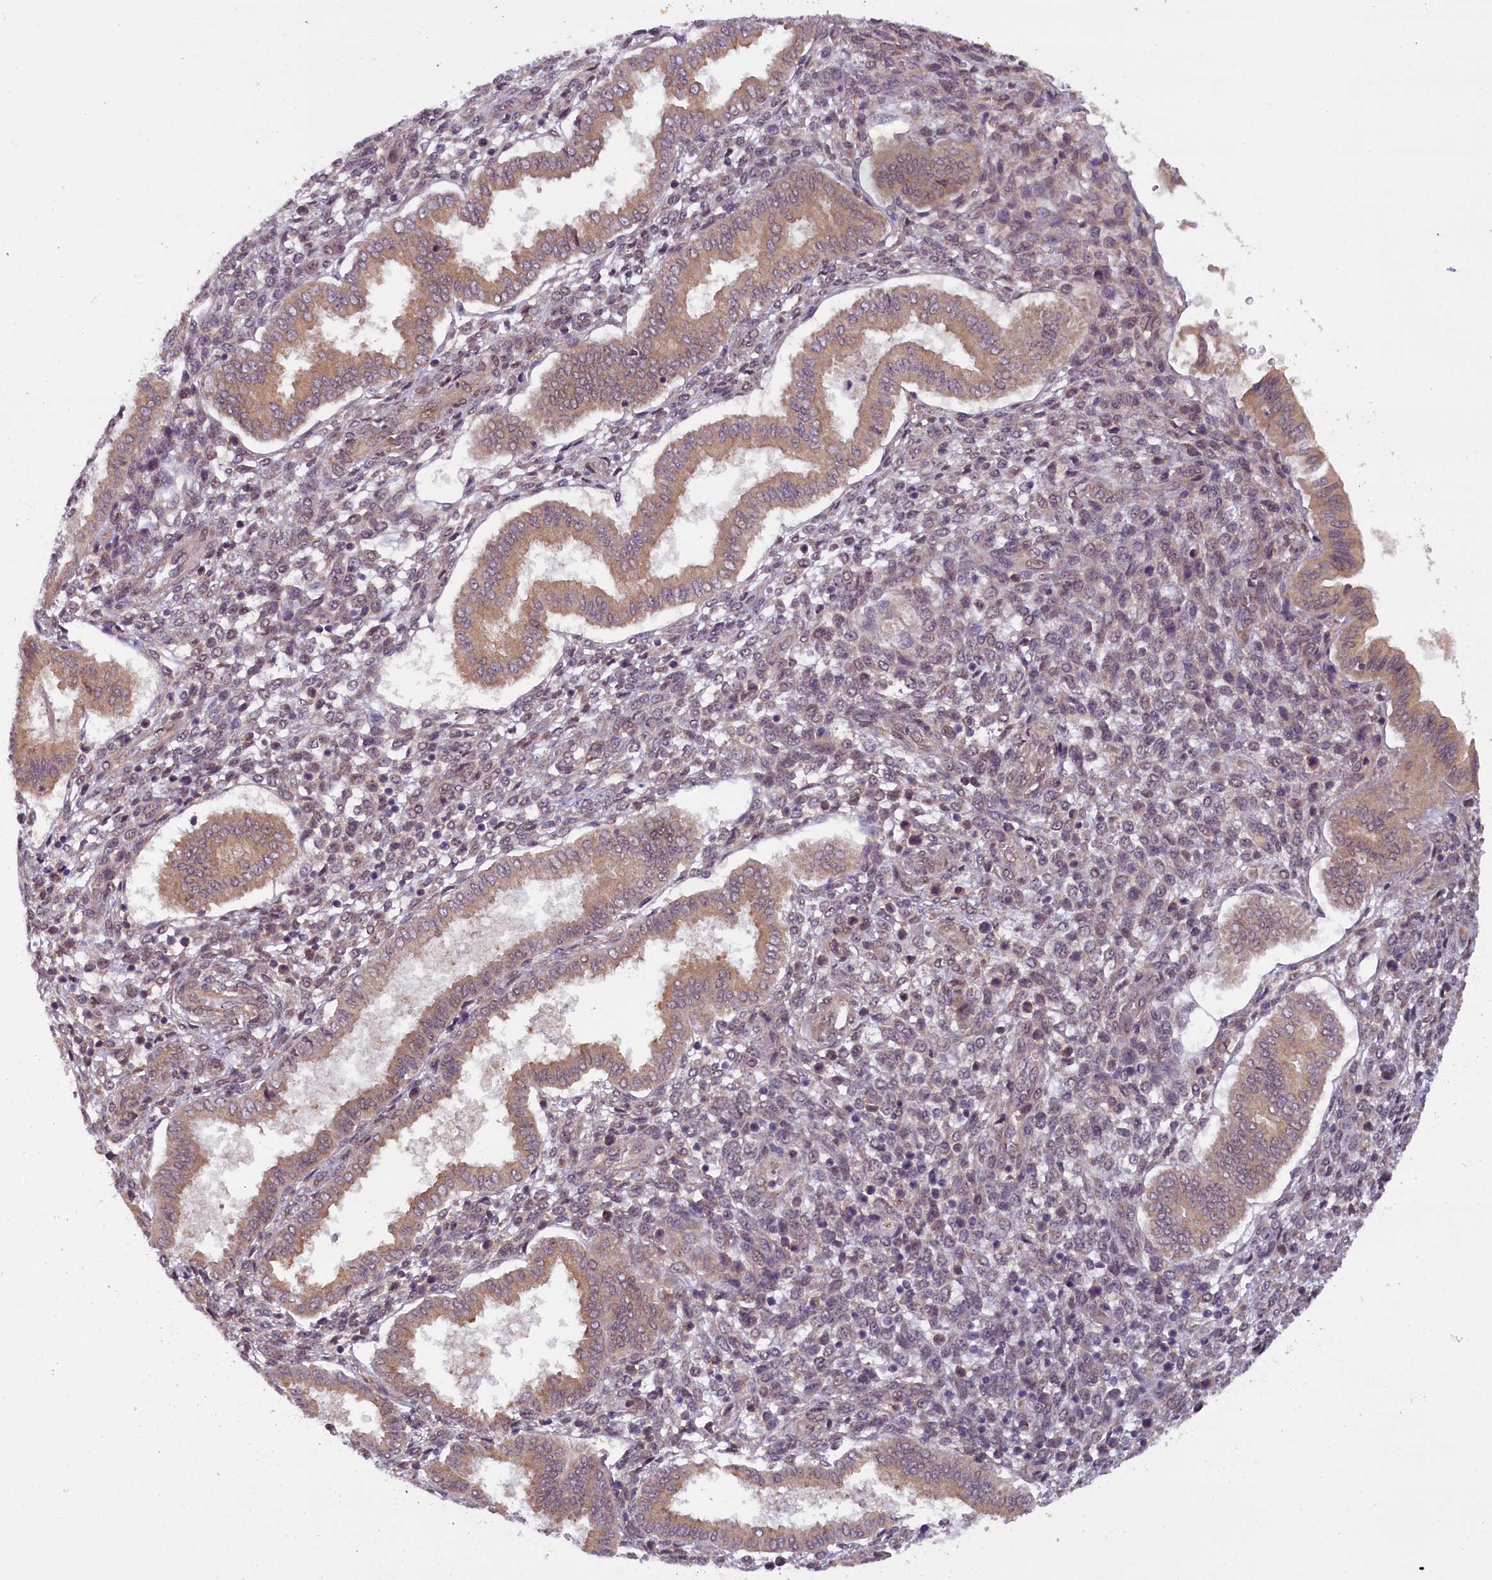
{"staining": {"intensity": "weak", "quantity": "<25%", "location": "cytoplasmic/membranous"}, "tissue": "endometrium", "cell_type": "Cells in endometrial stroma", "image_type": "normal", "snomed": [{"axis": "morphology", "description": "Normal tissue, NOS"}, {"axis": "topography", "description": "Endometrium"}], "caption": "High power microscopy image of an IHC image of unremarkable endometrium, revealing no significant staining in cells in endometrial stroma. (Stains: DAB immunohistochemistry with hematoxylin counter stain, Microscopy: brightfield microscopy at high magnification).", "gene": "CCDC9B", "patient": {"sex": "female", "age": 24}}